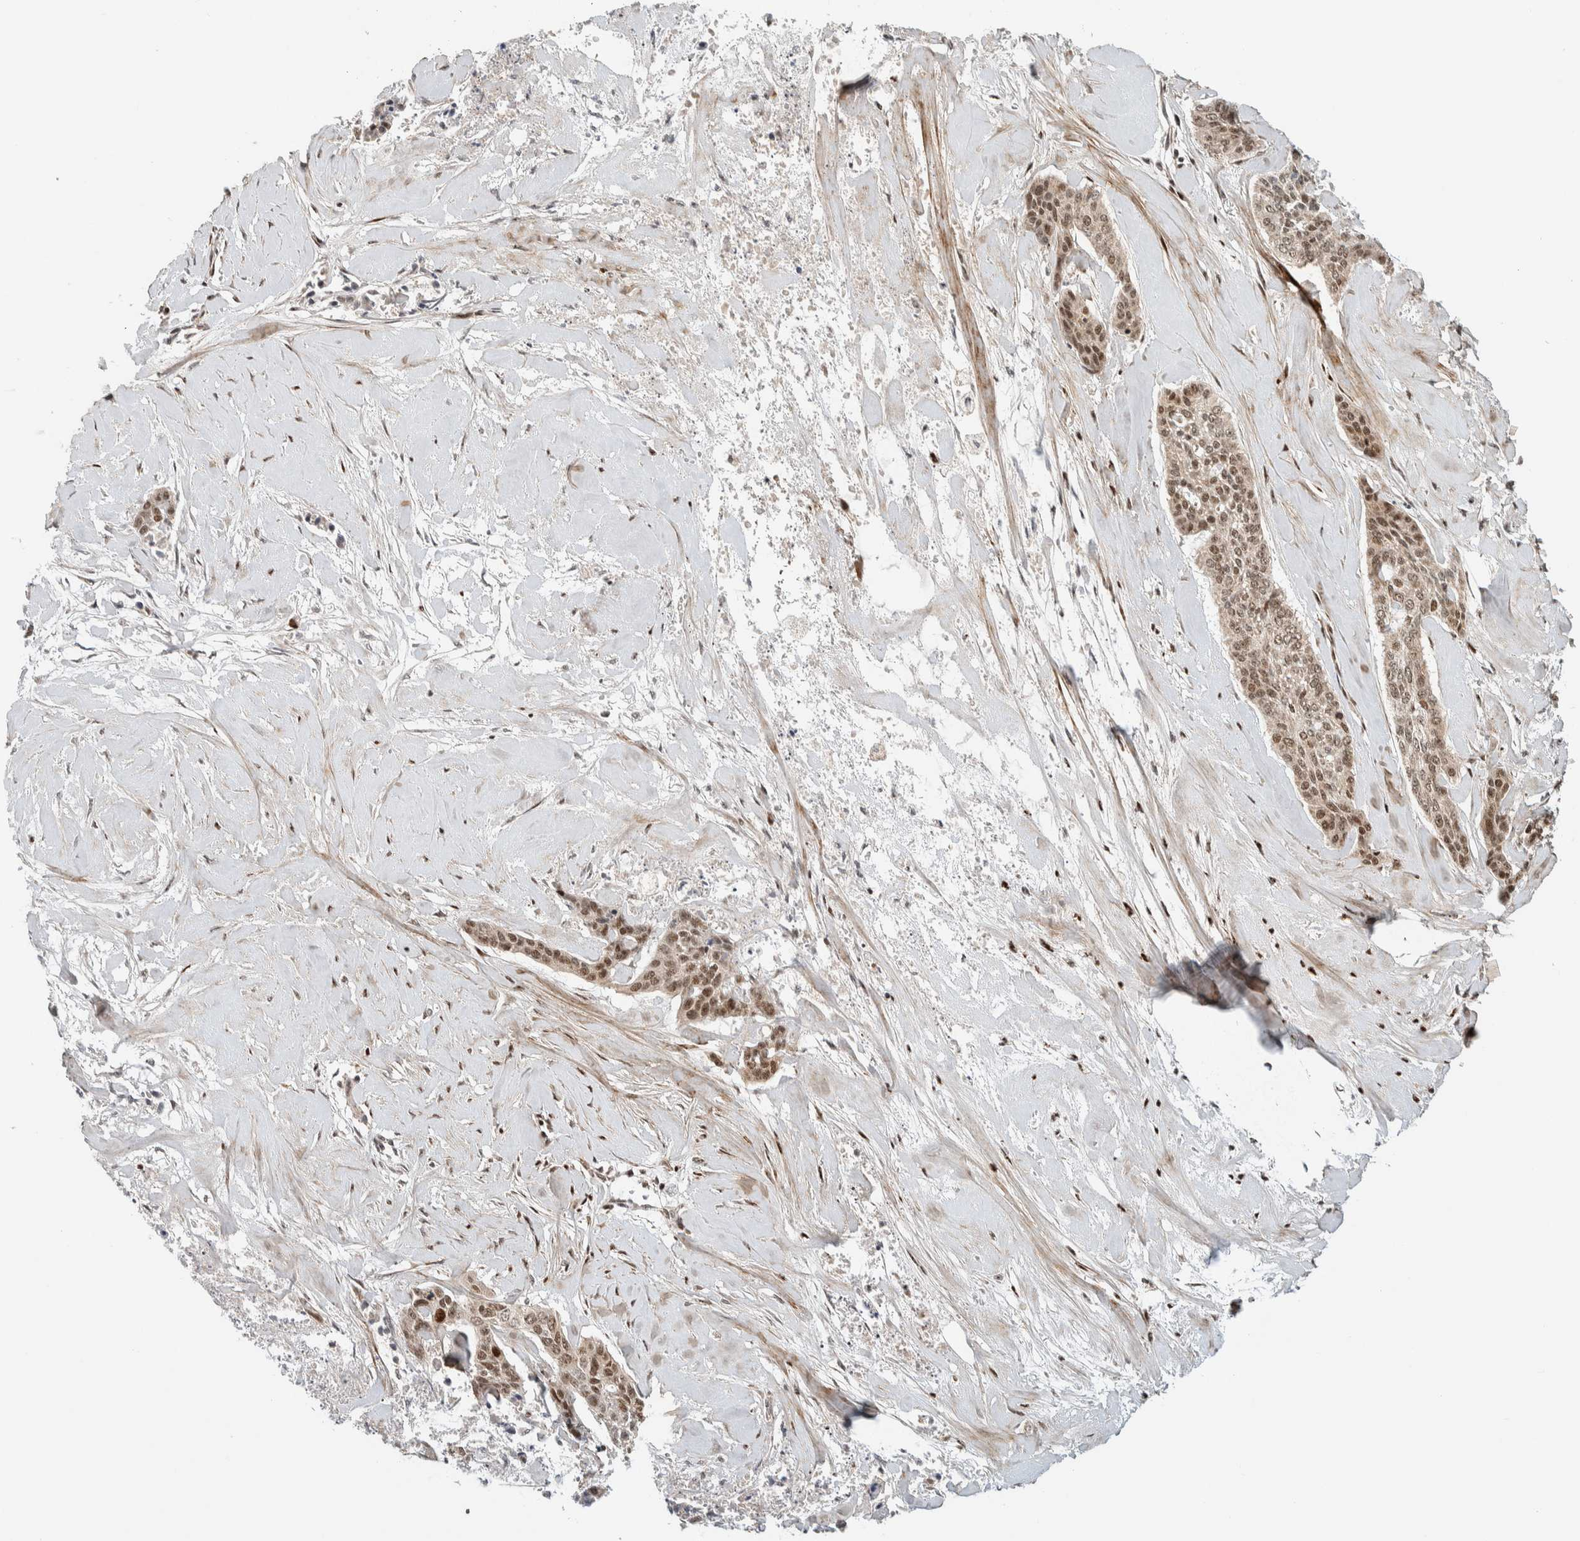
{"staining": {"intensity": "moderate", "quantity": ">75%", "location": "nuclear"}, "tissue": "skin cancer", "cell_type": "Tumor cells", "image_type": "cancer", "snomed": [{"axis": "morphology", "description": "Basal cell carcinoma"}, {"axis": "topography", "description": "Skin"}], "caption": "Human skin basal cell carcinoma stained for a protein (brown) exhibits moderate nuclear positive staining in approximately >75% of tumor cells.", "gene": "TSPAN32", "patient": {"sex": "female", "age": 64}}